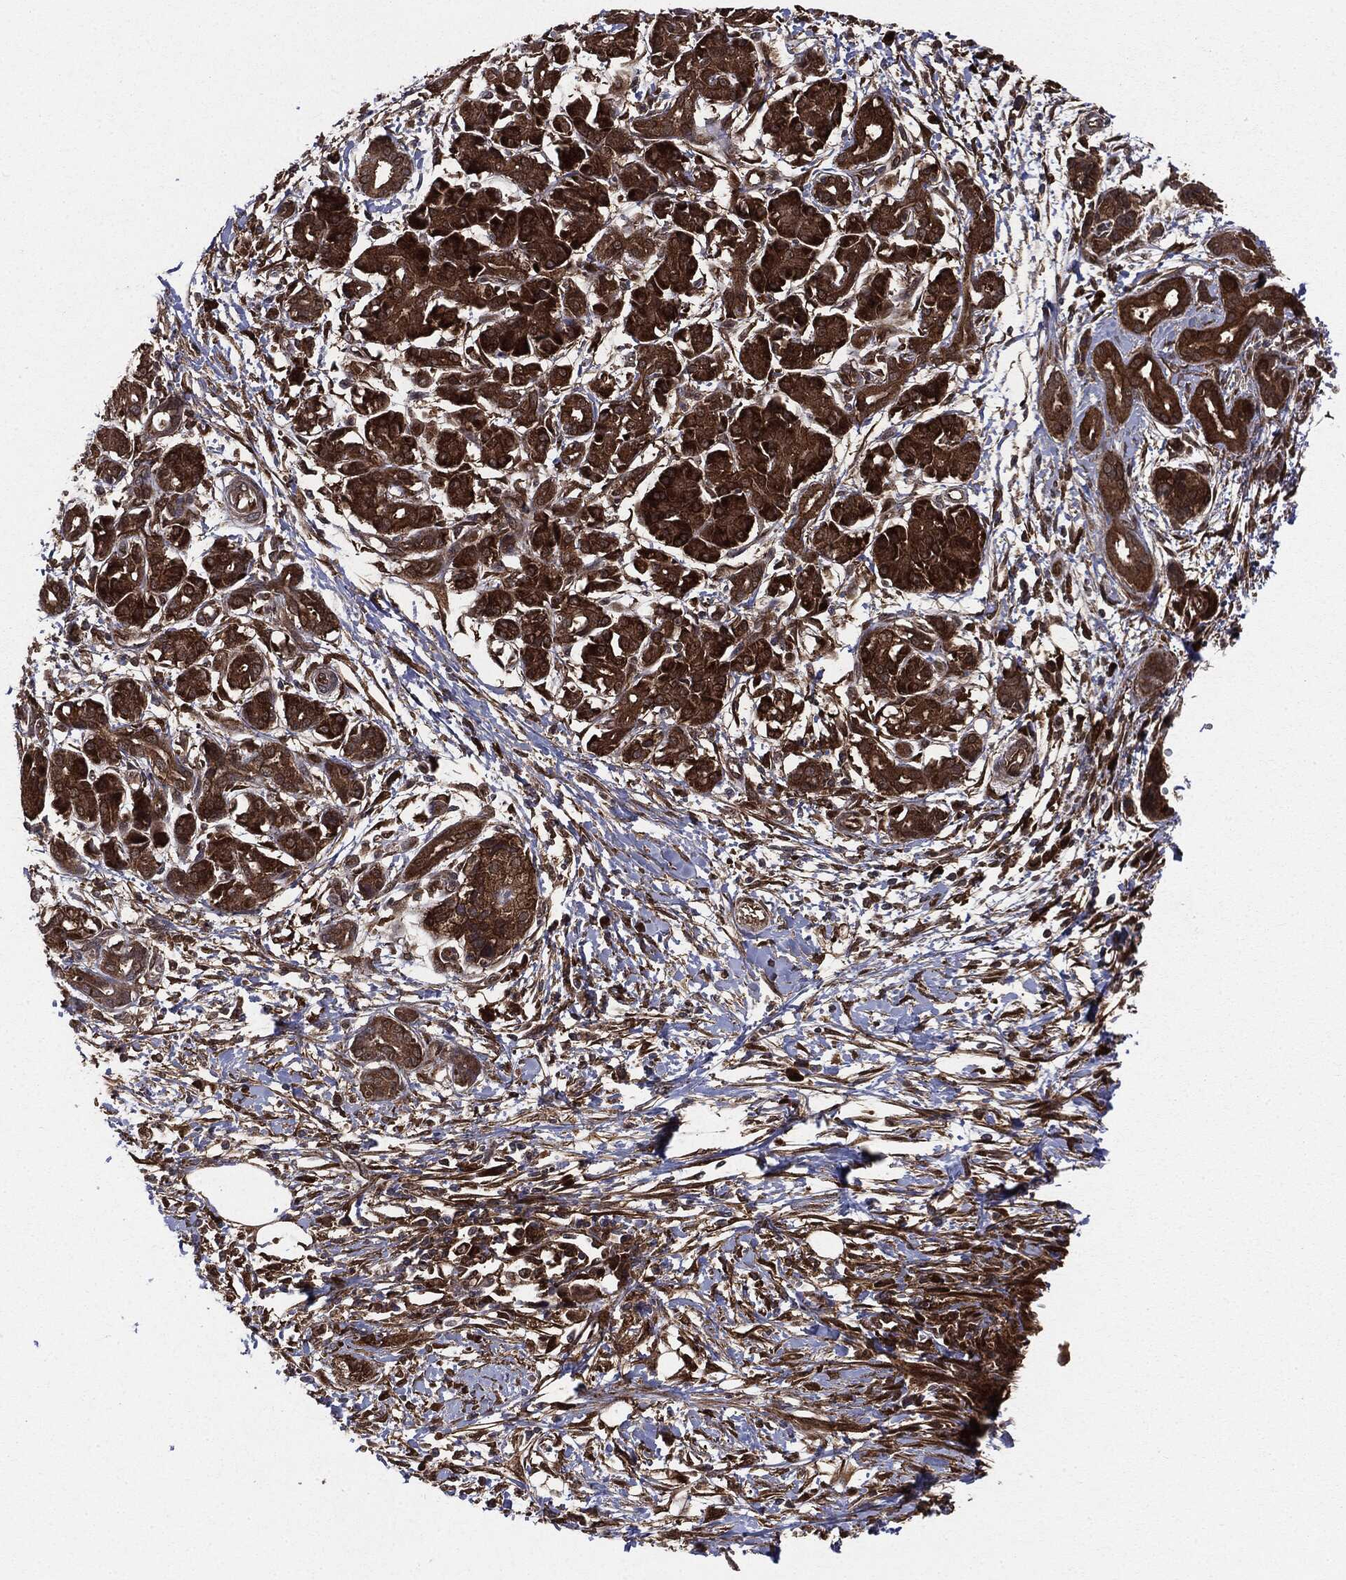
{"staining": {"intensity": "strong", "quantity": ">75%", "location": "cytoplasmic/membranous"}, "tissue": "pancreatic cancer", "cell_type": "Tumor cells", "image_type": "cancer", "snomed": [{"axis": "morphology", "description": "Adenocarcinoma, NOS"}, {"axis": "topography", "description": "Pancreas"}], "caption": "This is a micrograph of IHC staining of pancreatic cancer (adenocarcinoma), which shows strong staining in the cytoplasmic/membranous of tumor cells.", "gene": "NME1", "patient": {"sex": "male", "age": 72}}